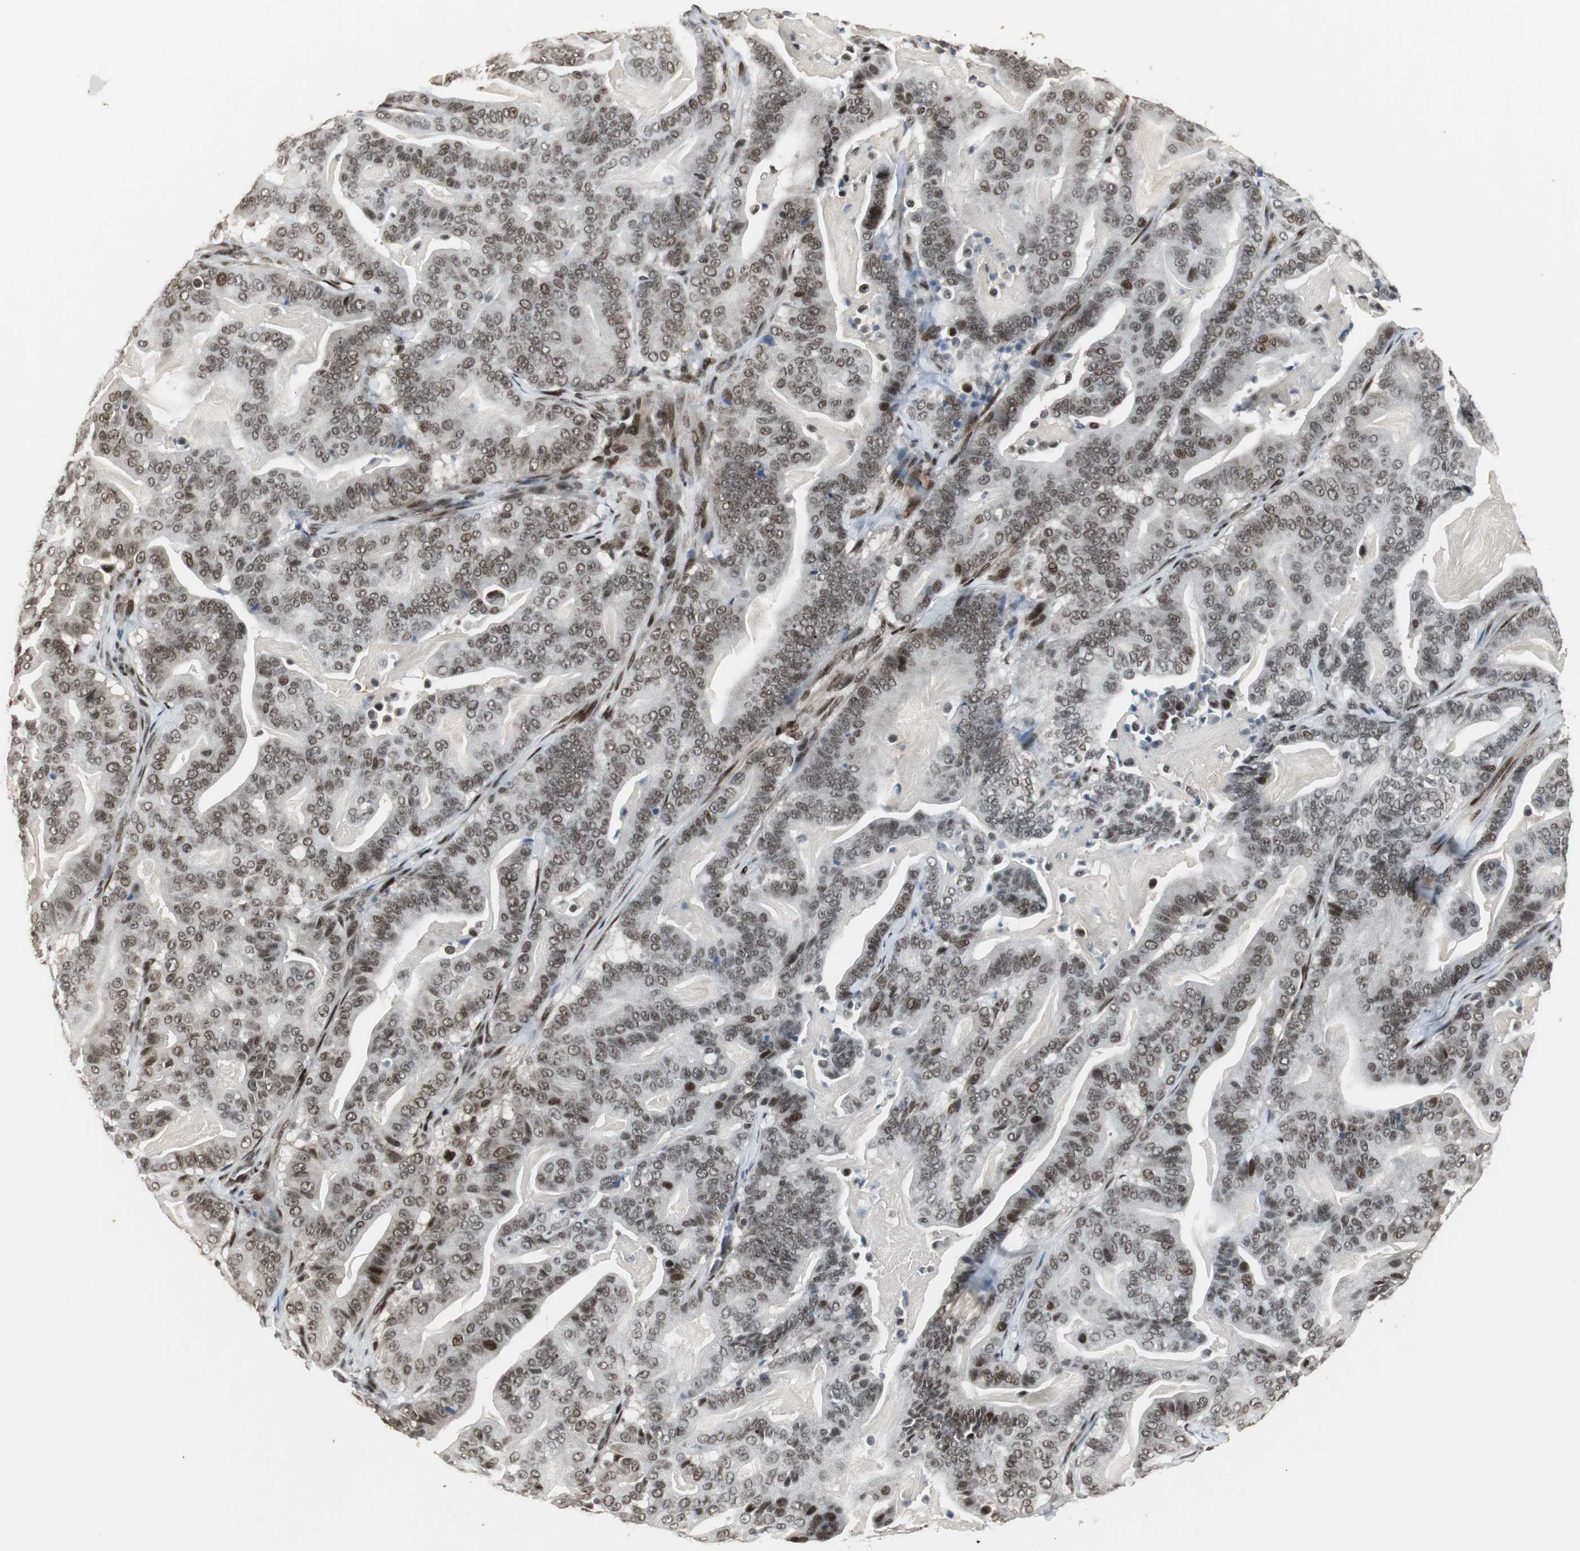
{"staining": {"intensity": "moderate", "quantity": ">75%", "location": "nuclear"}, "tissue": "pancreatic cancer", "cell_type": "Tumor cells", "image_type": "cancer", "snomed": [{"axis": "morphology", "description": "Adenocarcinoma, NOS"}, {"axis": "topography", "description": "Pancreas"}], "caption": "A photomicrograph showing moderate nuclear staining in about >75% of tumor cells in adenocarcinoma (pancreatic), as visualized by brown immunohistochemical staining.", "gene": "TAF5", "patient": {"sex": "male", "age": 63}}